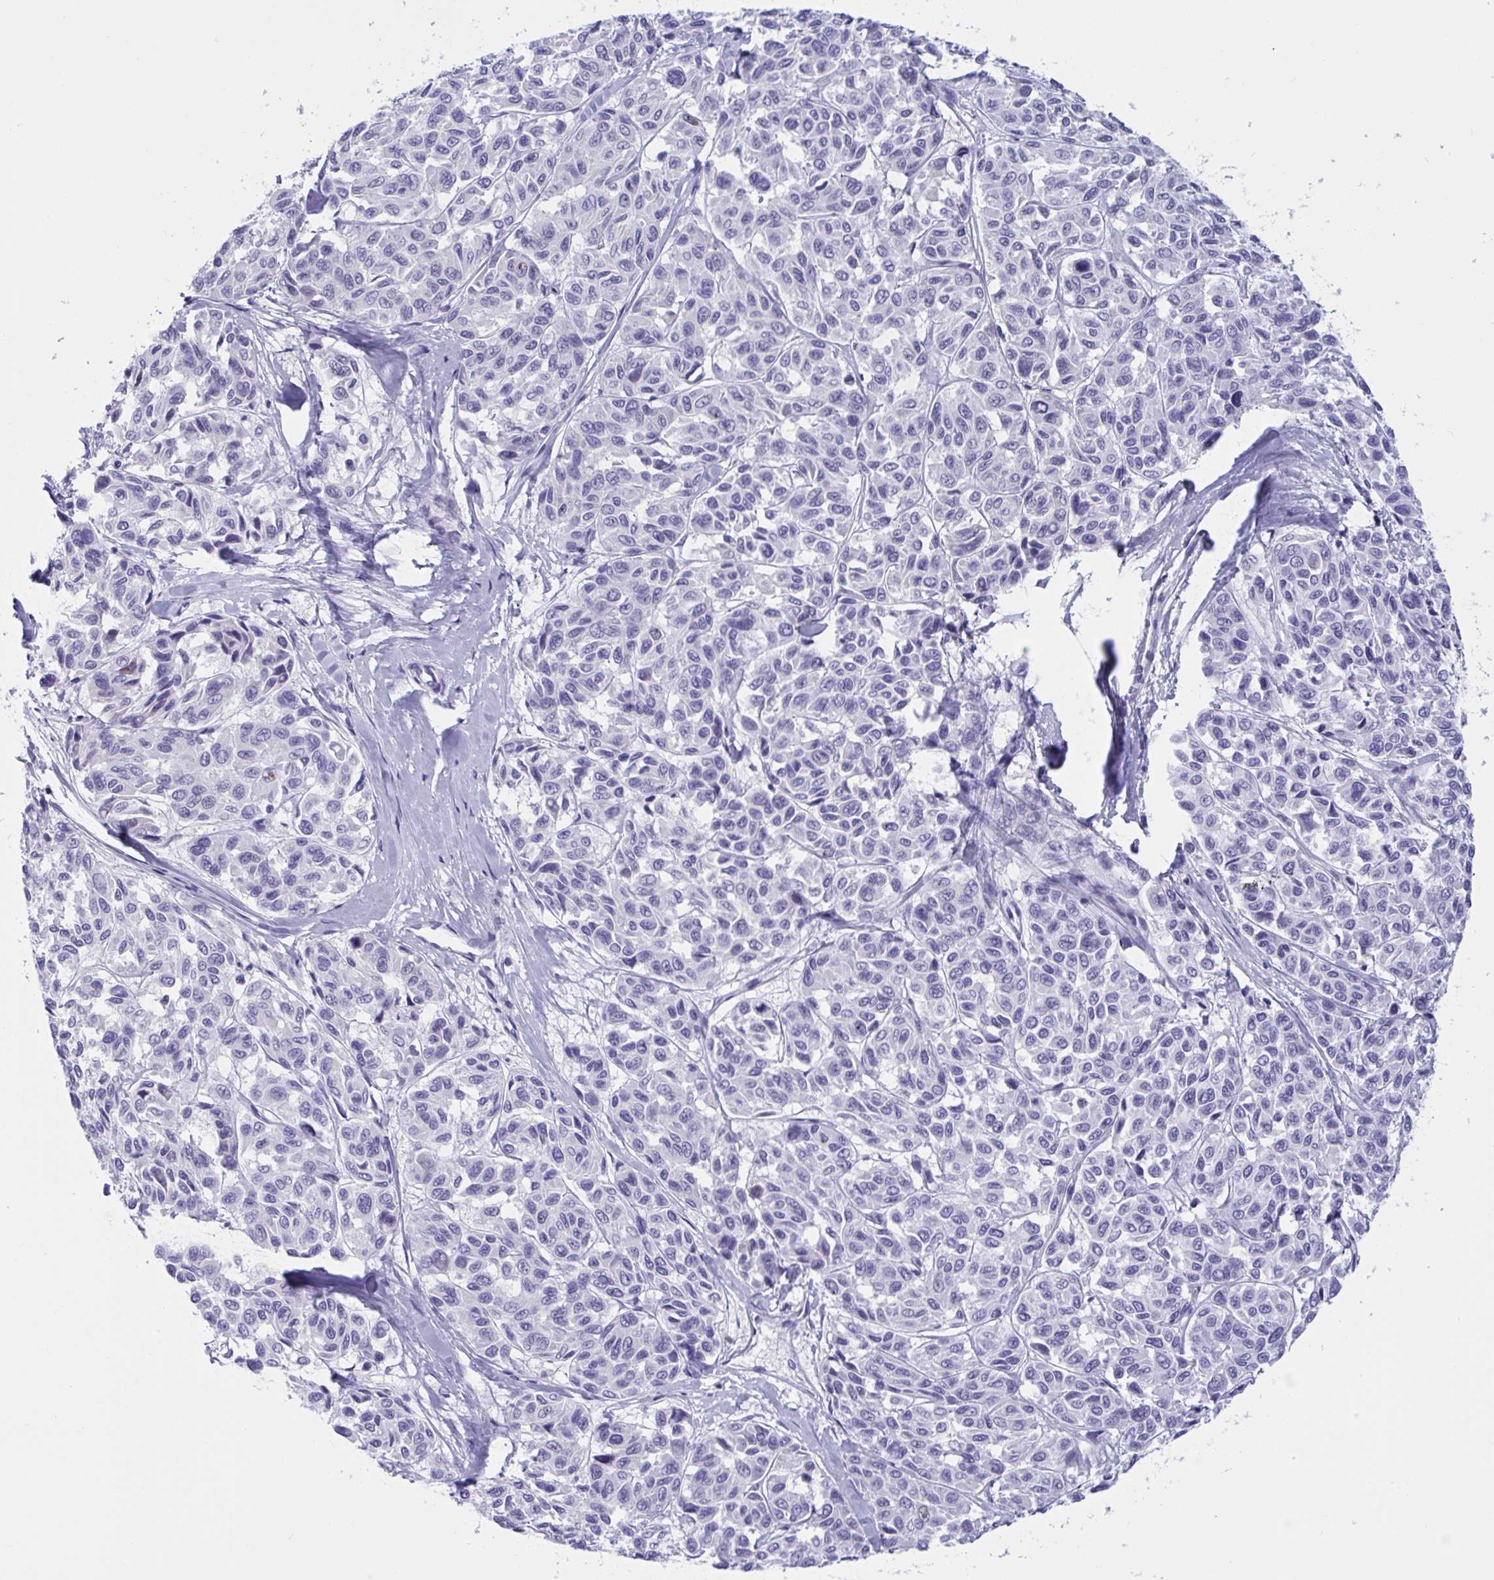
{"staining": {"intensity": "negative", "quantity": "none", "location": "none"}, "tissue": "melanoma", "cell_type": "Tumor cells", "image_type": "cancer", "snomed": [{"axis": "morphology", "description": "Malignant melanoma, NOS"}, {"axis": "topography", "description": "Skin"}], "caption": "IHC histopathology image of neoplastic tissue: malignant melanoma stained with DAB (3,3'-diaminobenzidine) shows no significant protein staining in tumor cells. The staining is performed using DAB brown chromogen with nuclei counter-stained in using hematoxylin.", "gene": "OXLD1", "patient": {"sex": "female", "age": 66}}